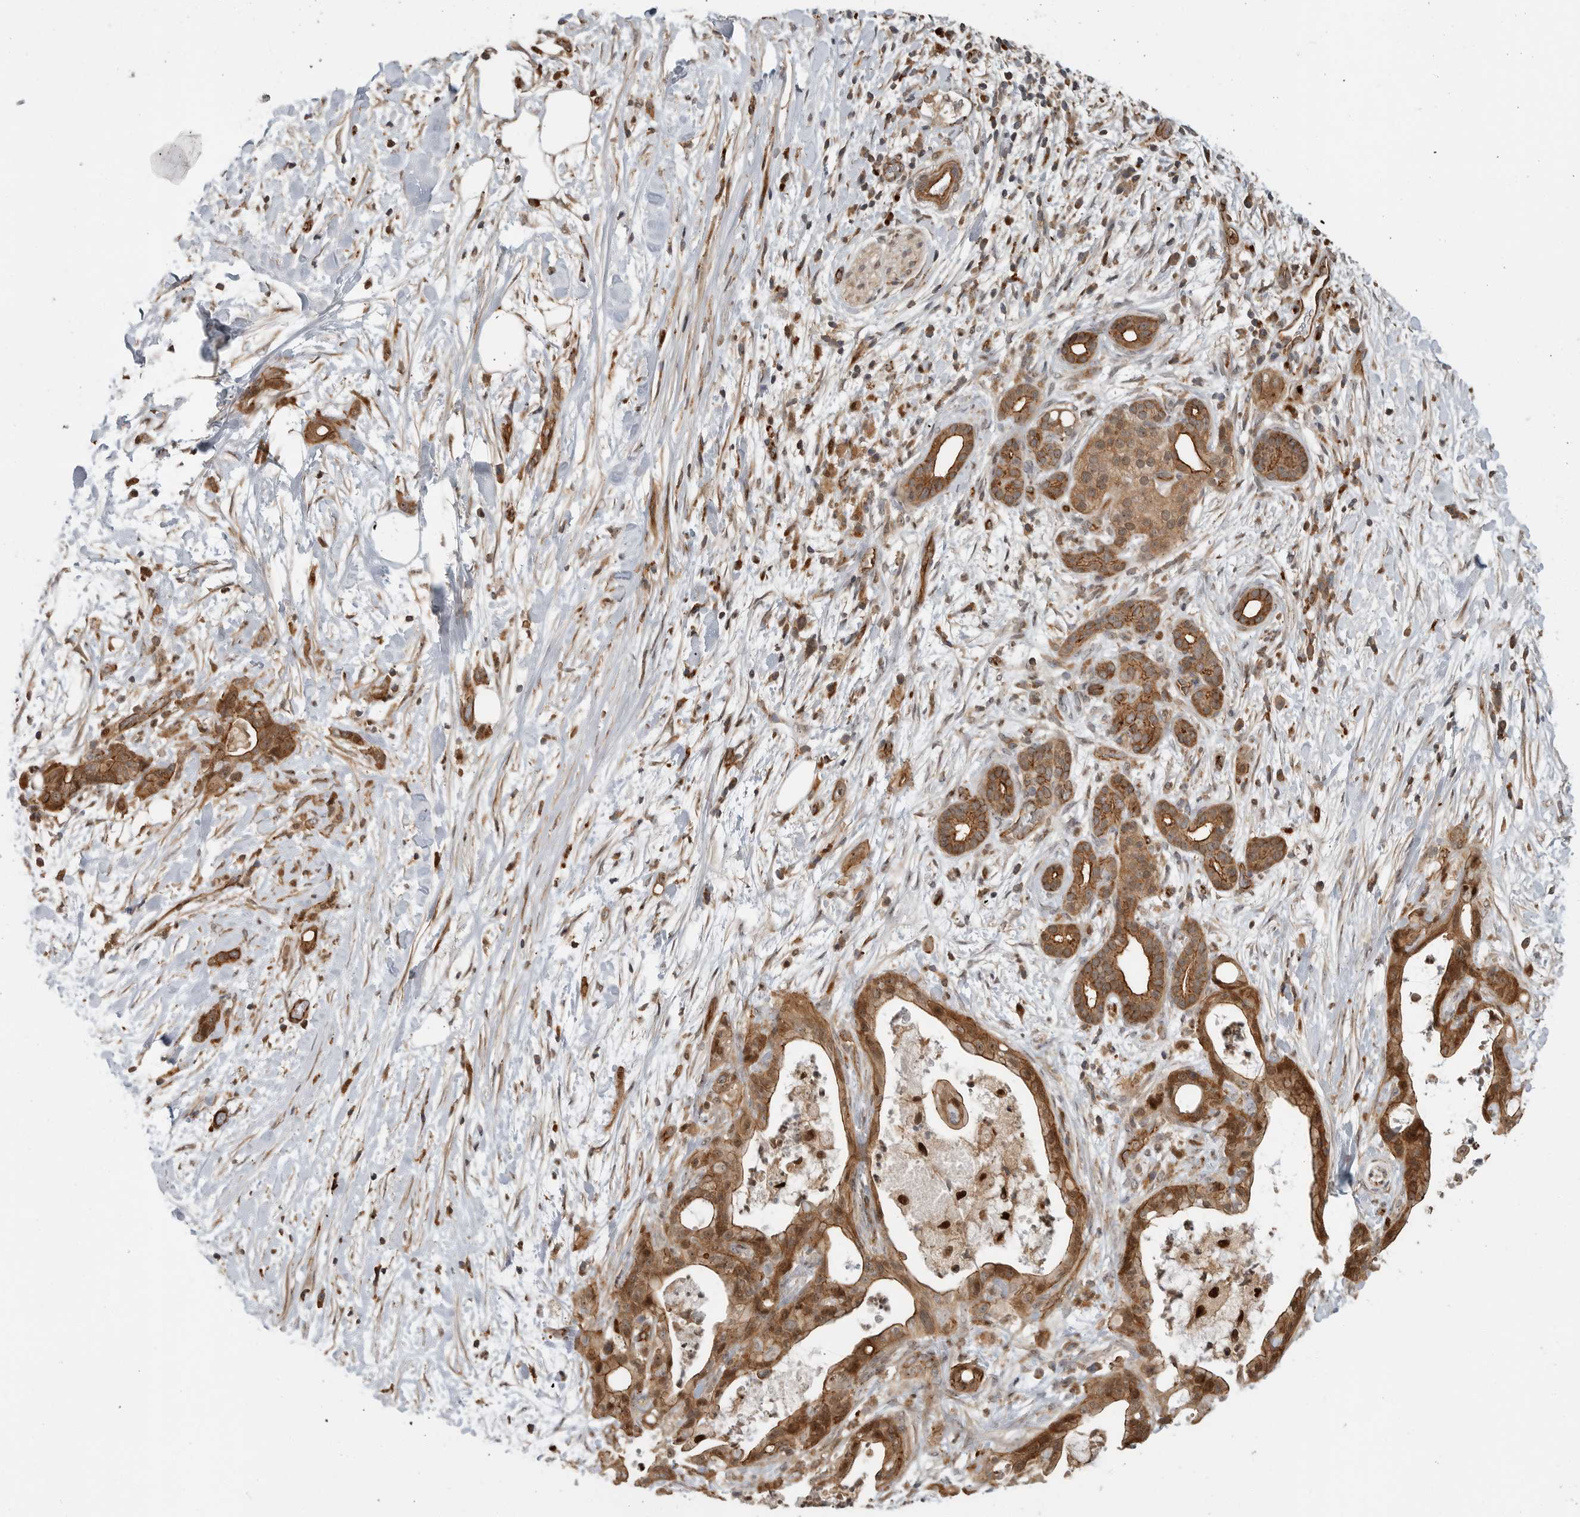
{"staining": {"intensity": "moderate", "quantity": ">75%", "location": "cytoplasmic/membranous,nuclear"}, "tissue": "pancreatic cancer", "cell_type": "Tumor cells", "image_type": "cancer", "snomed": [{"axis": "morphology", "description": "Adenocarcinoma, NOS"}, {"axis": "topography", "description": "Pancreas"}], "caption": "Immunohistochemical staining of human pancreatic adenocarcinoma displays medium levels of moderate cytoplasmic/membranous and nuclear protein positivity in approximately >75% of tumor cells.", "gene": "STRAP", "patient": {"sex": "male", "age": 58}}